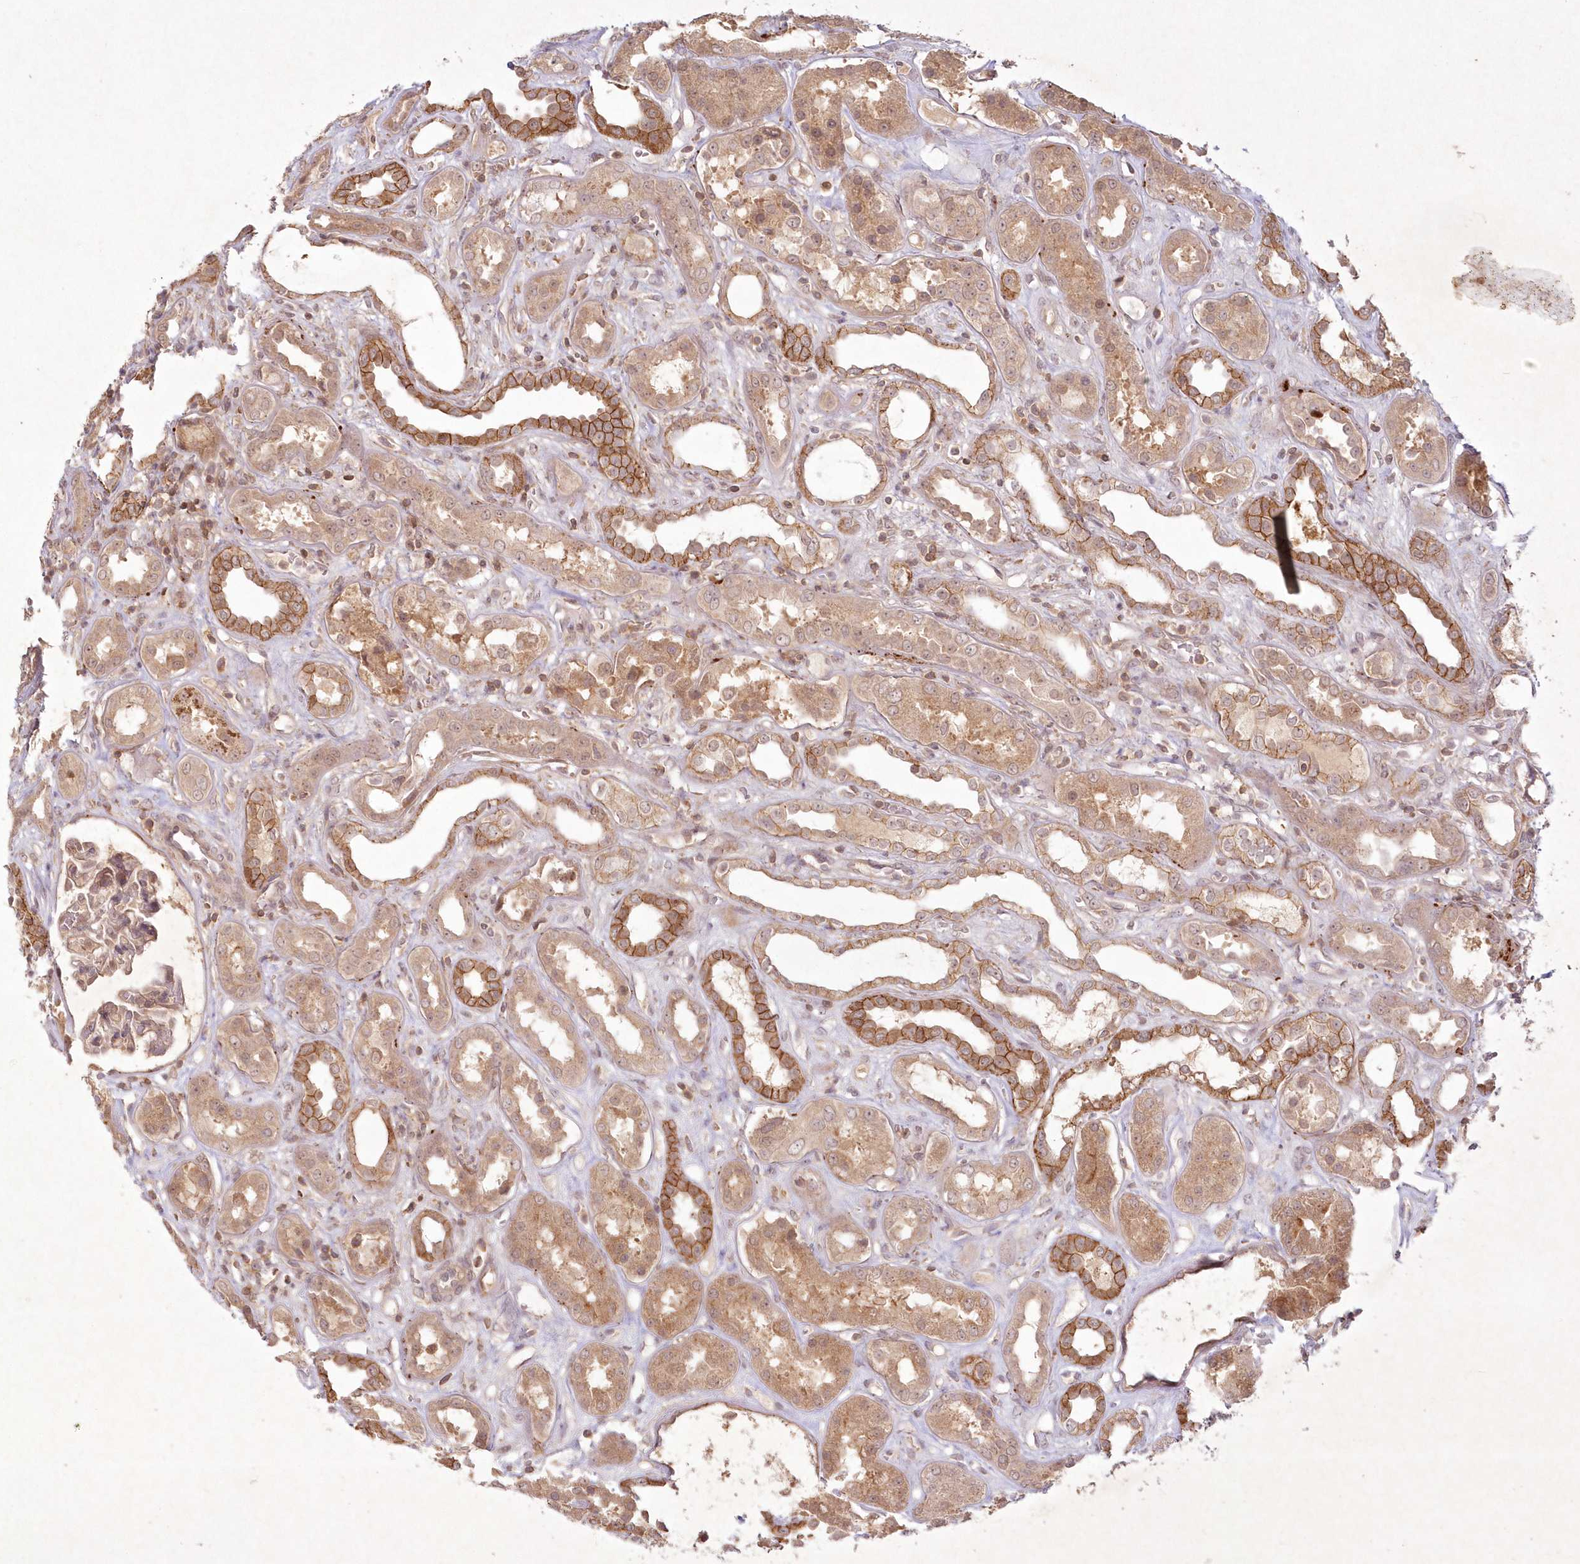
{"staining": {"intensity": "weak", "quantity": "25%-75%", "location": "cytoplasmic/membranous,nuclear"}, "tissue": "kidney", "cell_type": "Cells in glomeruli", "image_type": "normal", "snomed": [{"axis": "morphology", "description": "Normal tissue, NOS"}, {"axis": "topography", "description": "Kidney"}], "caption": "About 25%-75% of cells in glomeruli in normal kidney demonstrate weak cytoplasmic/membranous,nuclear protein staining as visualized by brown immunohistochemical staining.", "gene": "TOGARAM2", "patient": {"sex": "male", "age": 59}}